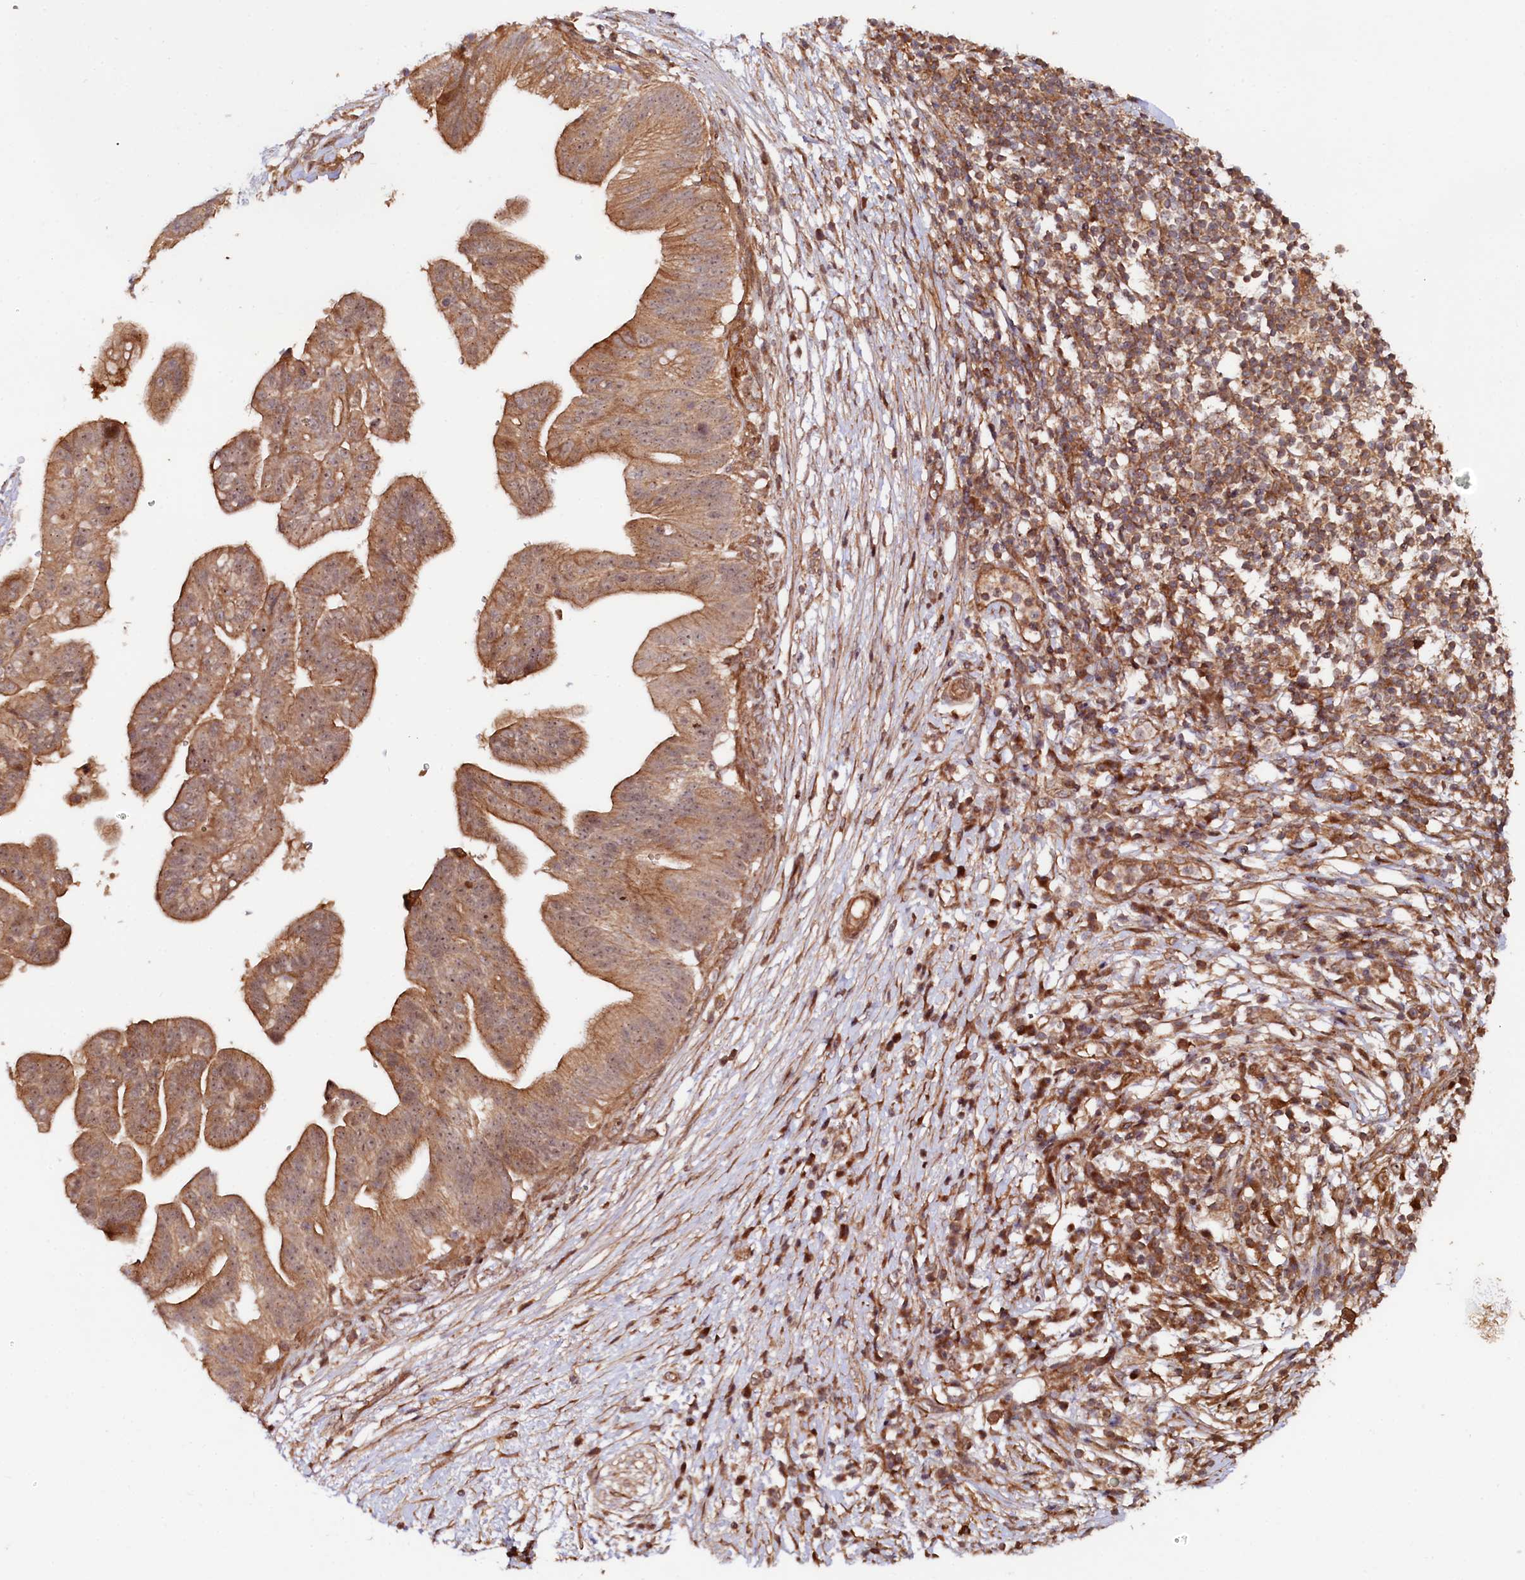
{"staining": {"intensity": "moderate", "quantity": ">75%", "location": "cytoplasmic/membranous"}, "tissue": "pancreatic cancer", "cell_type": "Tumor cells", "image_type": "cancer", "snomed": [{"axis": "morphology", "description": "Adenocarcinoma, NOS"}, {"axis": "topography", "description": "Pancreas"}], "caption": "DAB (3,3'-diaminobenzidine) immunohistochemical staining of pancreatic adenocarcinoma demonstrates moderate cytoplasmic/membranous protein positivity in about >75% of tumor cells.", "gene": "NEDD1", "patient": {"sex": "male", "age": 68}}